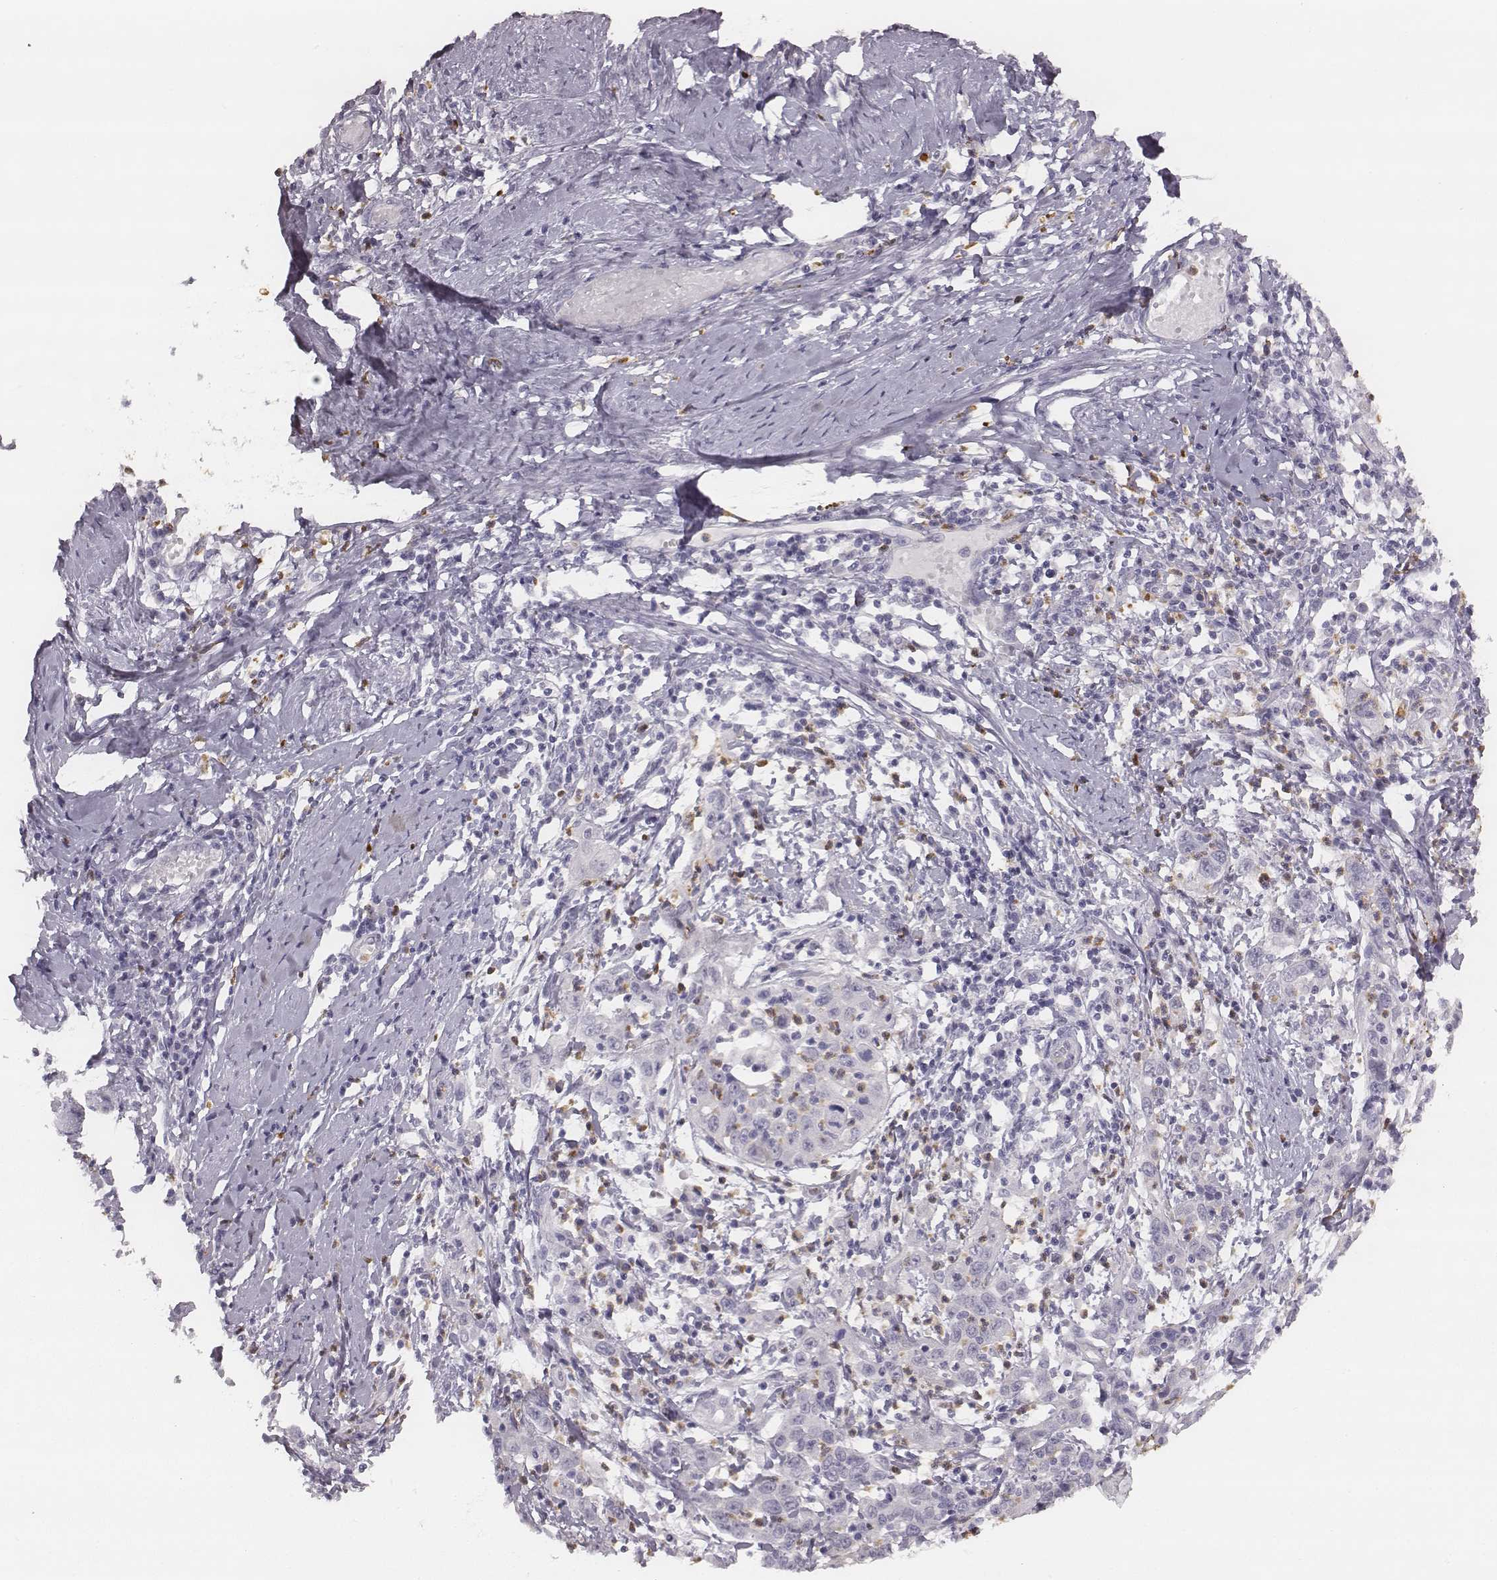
{"staining": {"intensity": "negative", "quantity": "none", "location": "none"}, "tissue": "cervical cancer", "cell_type": "Tumor cells", "image_type": "cancer", "snomed": [{"axis": "morphology", "description": "Squamous cell carcinoma, NOS"}, {"axis": "topography", "description": "Cervix"}], "caption": "Photomicrograph shows no significant protein positivity in tumor cells of squamous cell carcinoma (cervical).", "gene": "KCNJ12", "patient": {"sex": "female", "age": 46}}